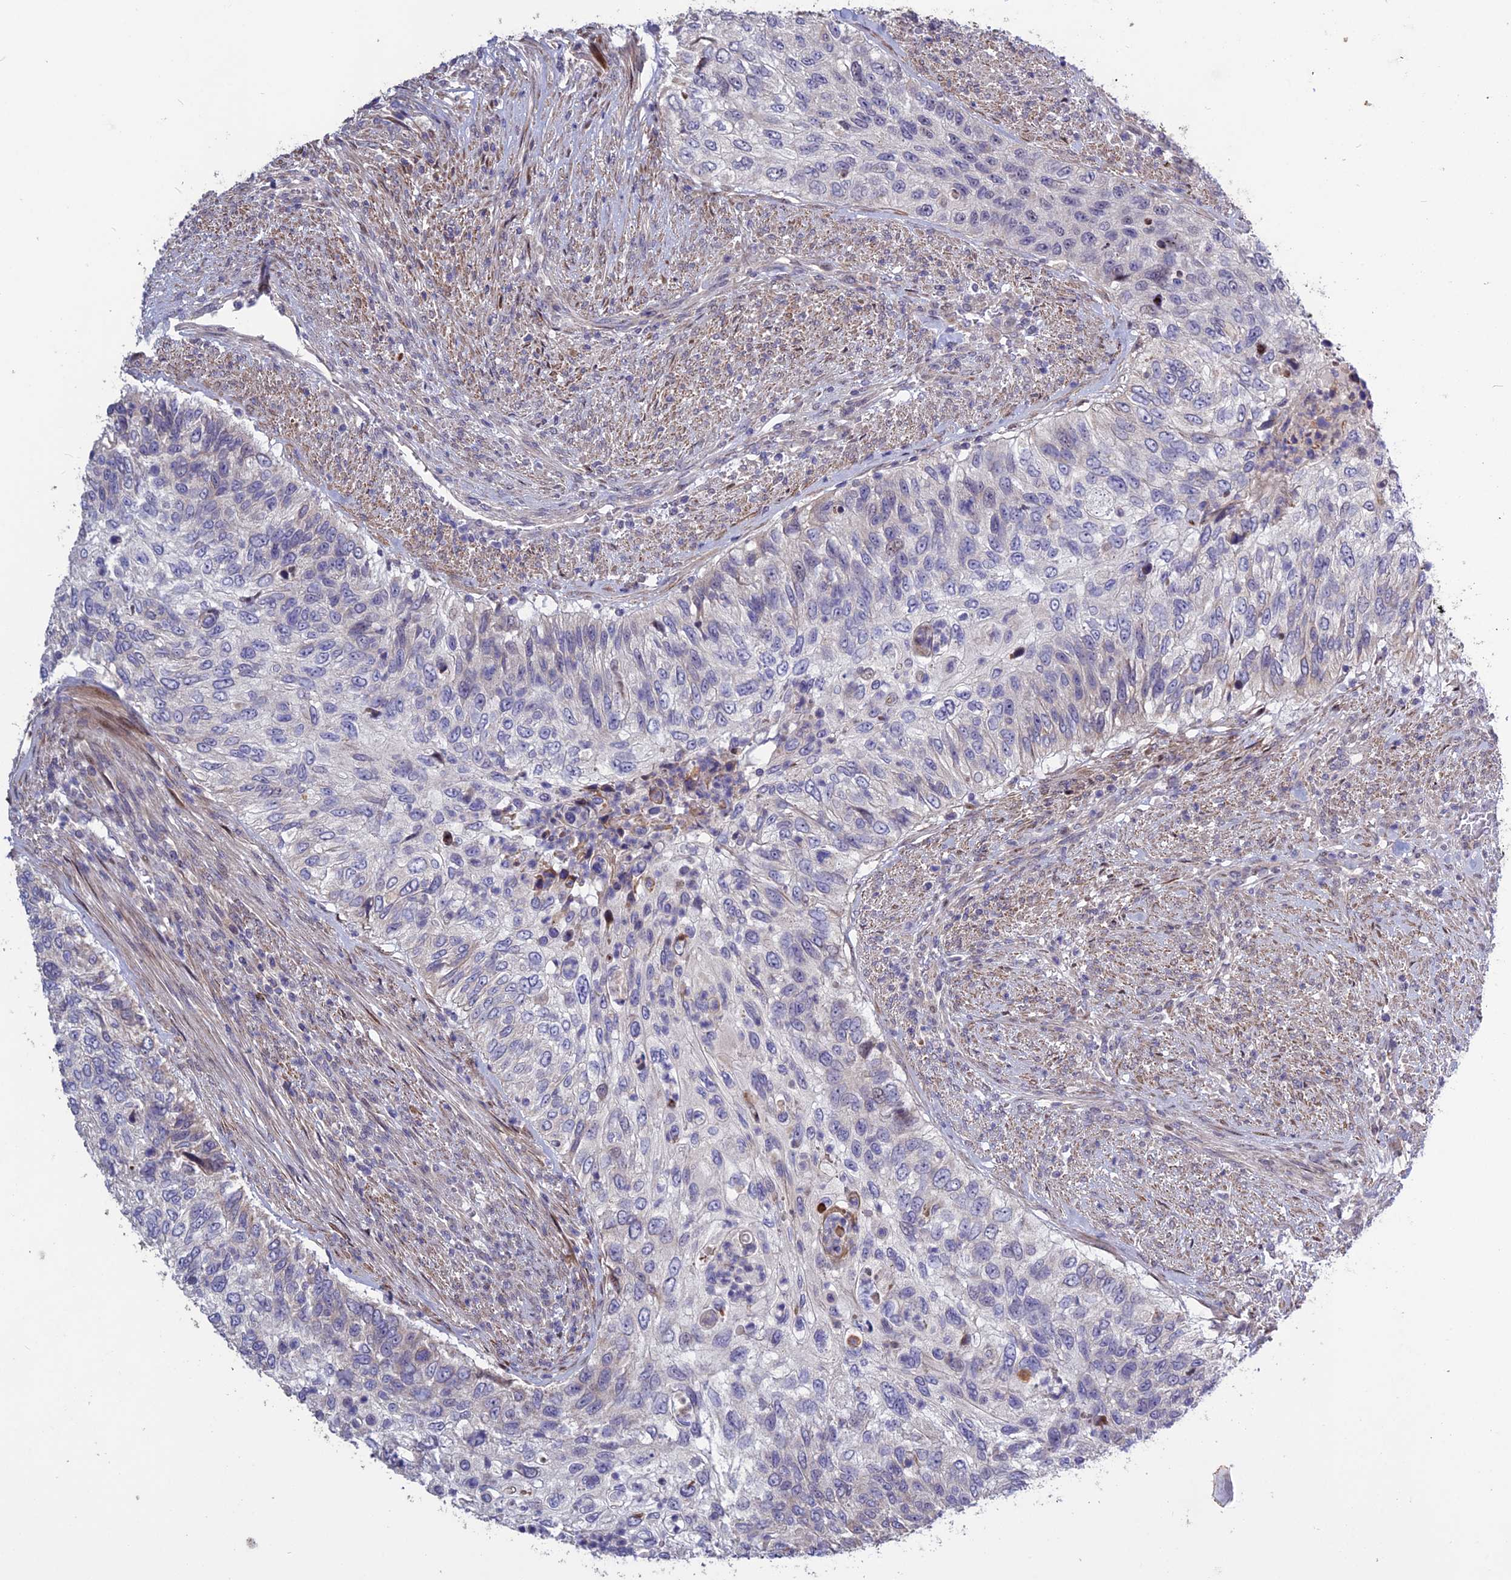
{"staining": {"intensity": "negative", "quantity": "none", "location": "none"}, "tissue": "urothelial cancer", "cell_type": "Tumor cells", "image_type": "cancer", "snomed": [{"axis": "morphology", "description": "Urothelial carcinoma, High grade"}, {"axis": "topography", "description": "Urinary bladder"}], "caption": "This micrograph is of urothelial cancer stained with IHC to label a protein in brown with the nuclei are counter-stained blue. There is no positivity in tumor cells. The staining is performed using DAB brown chromogen with nuclei counter-stained in using hematoxylin.", "gene": "SPG21", "patient": {"sex": "female", "age": 60}}